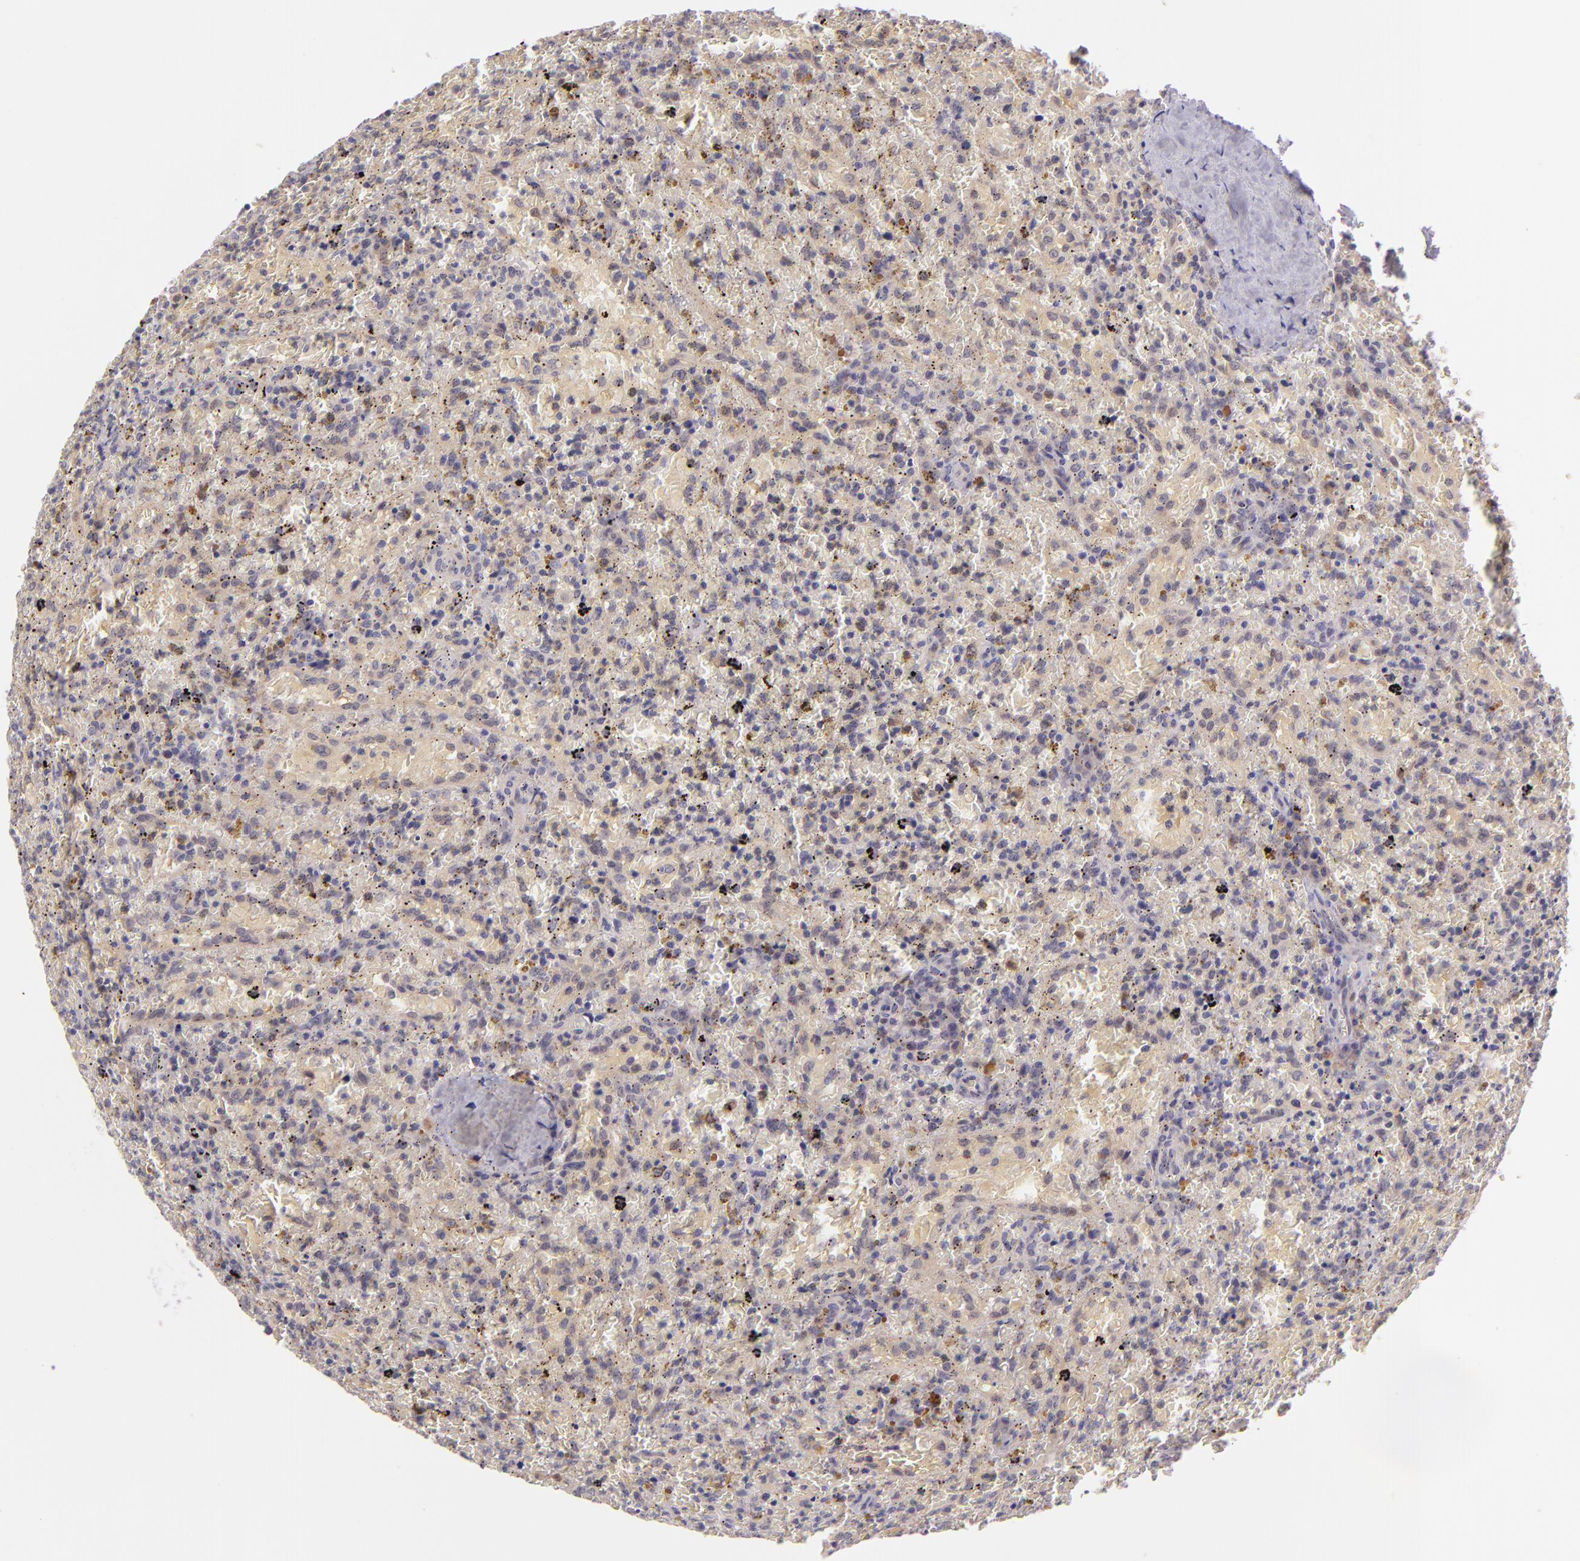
{"staining": {"intensity": "negative", "quantity": "none", "location": "none"}, "tissue": "lymphoma", "cell_type": "Tumor cells", "image_type": "cancer", "snomed": [{"axis": "morphology", "description": "Malignant lymphoma, non-Hodgkin's type, High grade"}, {"axis": "topography", "description": "Spleen"}, {"axis": "topography", "description": "Lymph node"}], "caption": "DAB (3,3'-diaminobenzidine) immunohistochemical staining of human high-grade malignant lymphoma, non-Hodgkin's type demonstrates no significant positivity in tumor cells.", "gene": "CSE1L", "patient": {"sex": "female", "age": 70}}